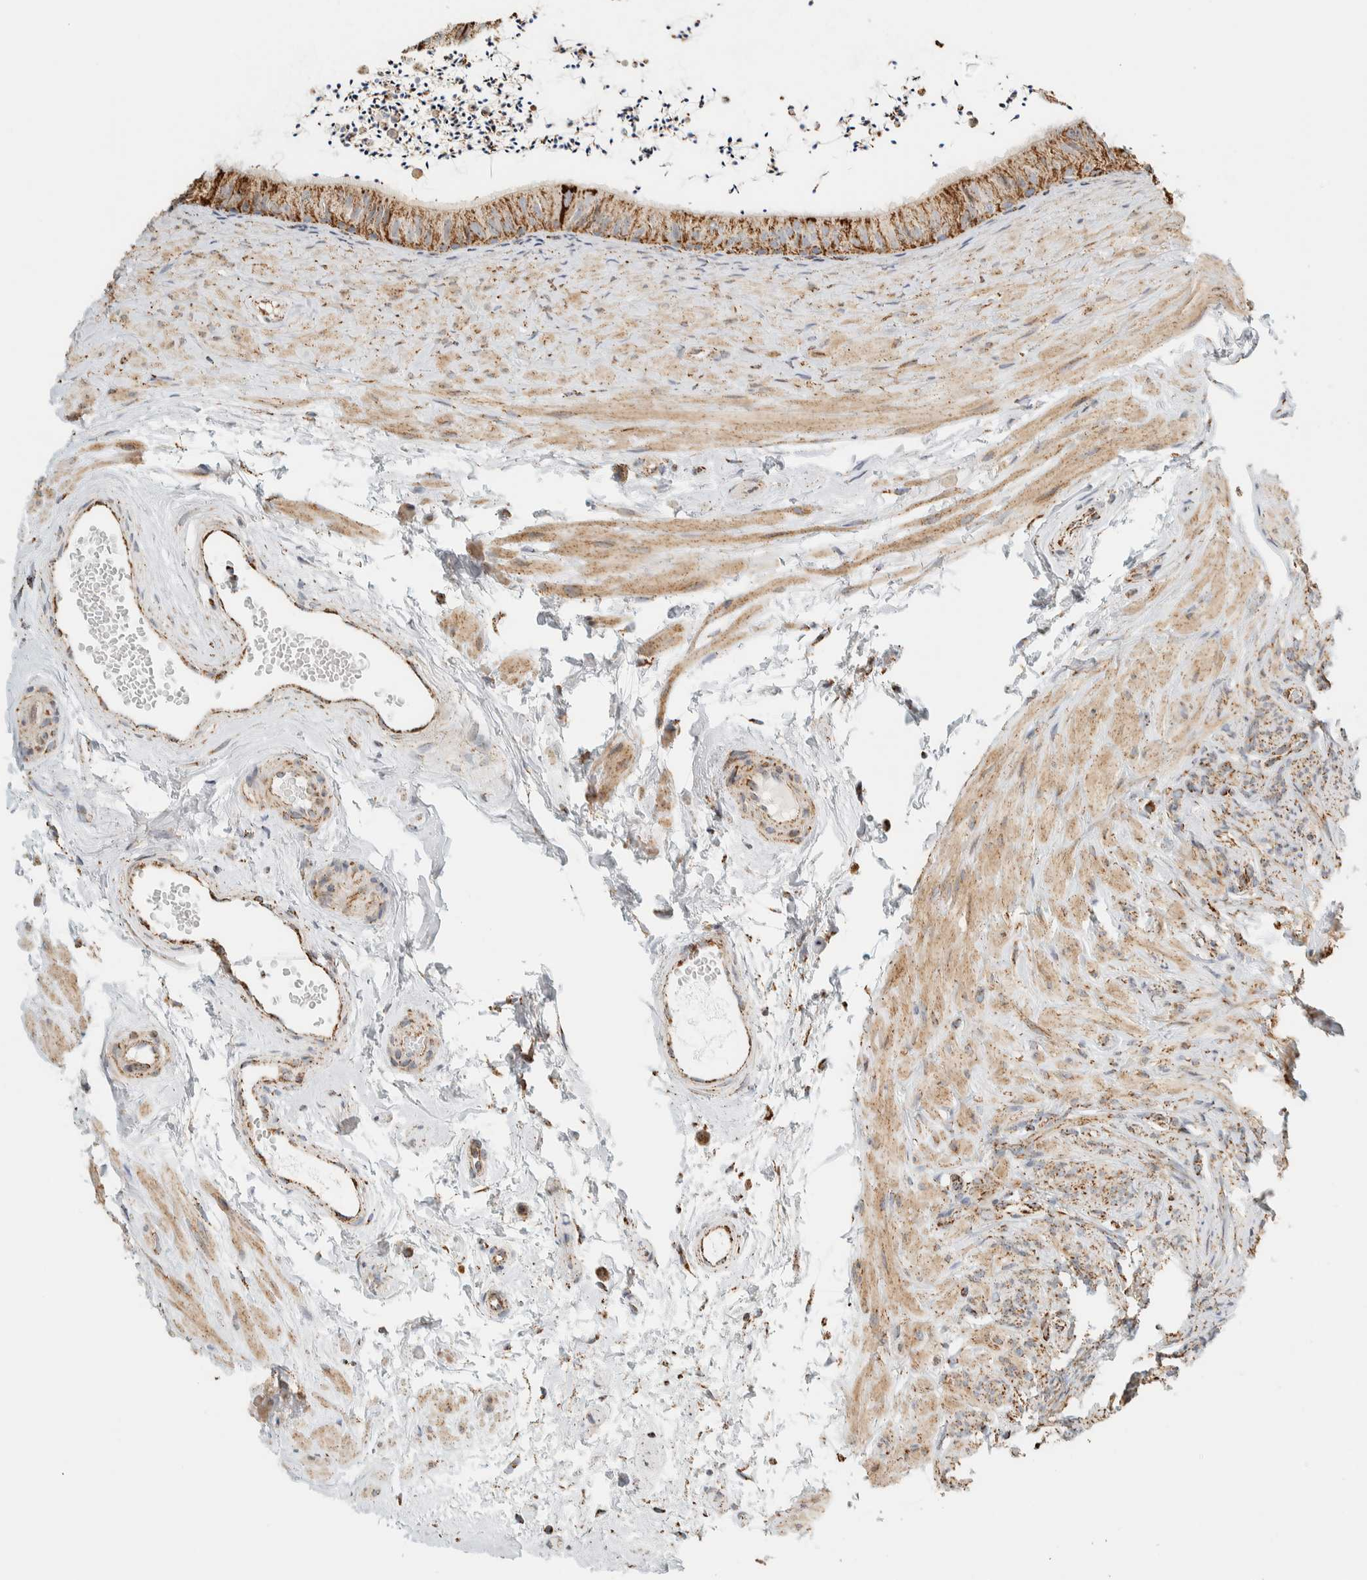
{"staining": {"intensity": "moderate", "quantity": ">75%", "location": "cytoplasmic/membranous"}, "tissue": "epididymis", "cell_type": "Glandular cells", "image_type": "normal", "snomed": [{"axis": "morphology", "description": "Normal tissue, NOS"}, {"axis": "topography", "description": "Epididymis"}], "caption": "This micrograph demonstrates IHC staining of unremarkable epididymis, with medium moderate cytoplasmic/membranous positivity in about >75% of glandular cells.", "gene": "ZNF454", "patient": {"sex": "male", "age": 56}}